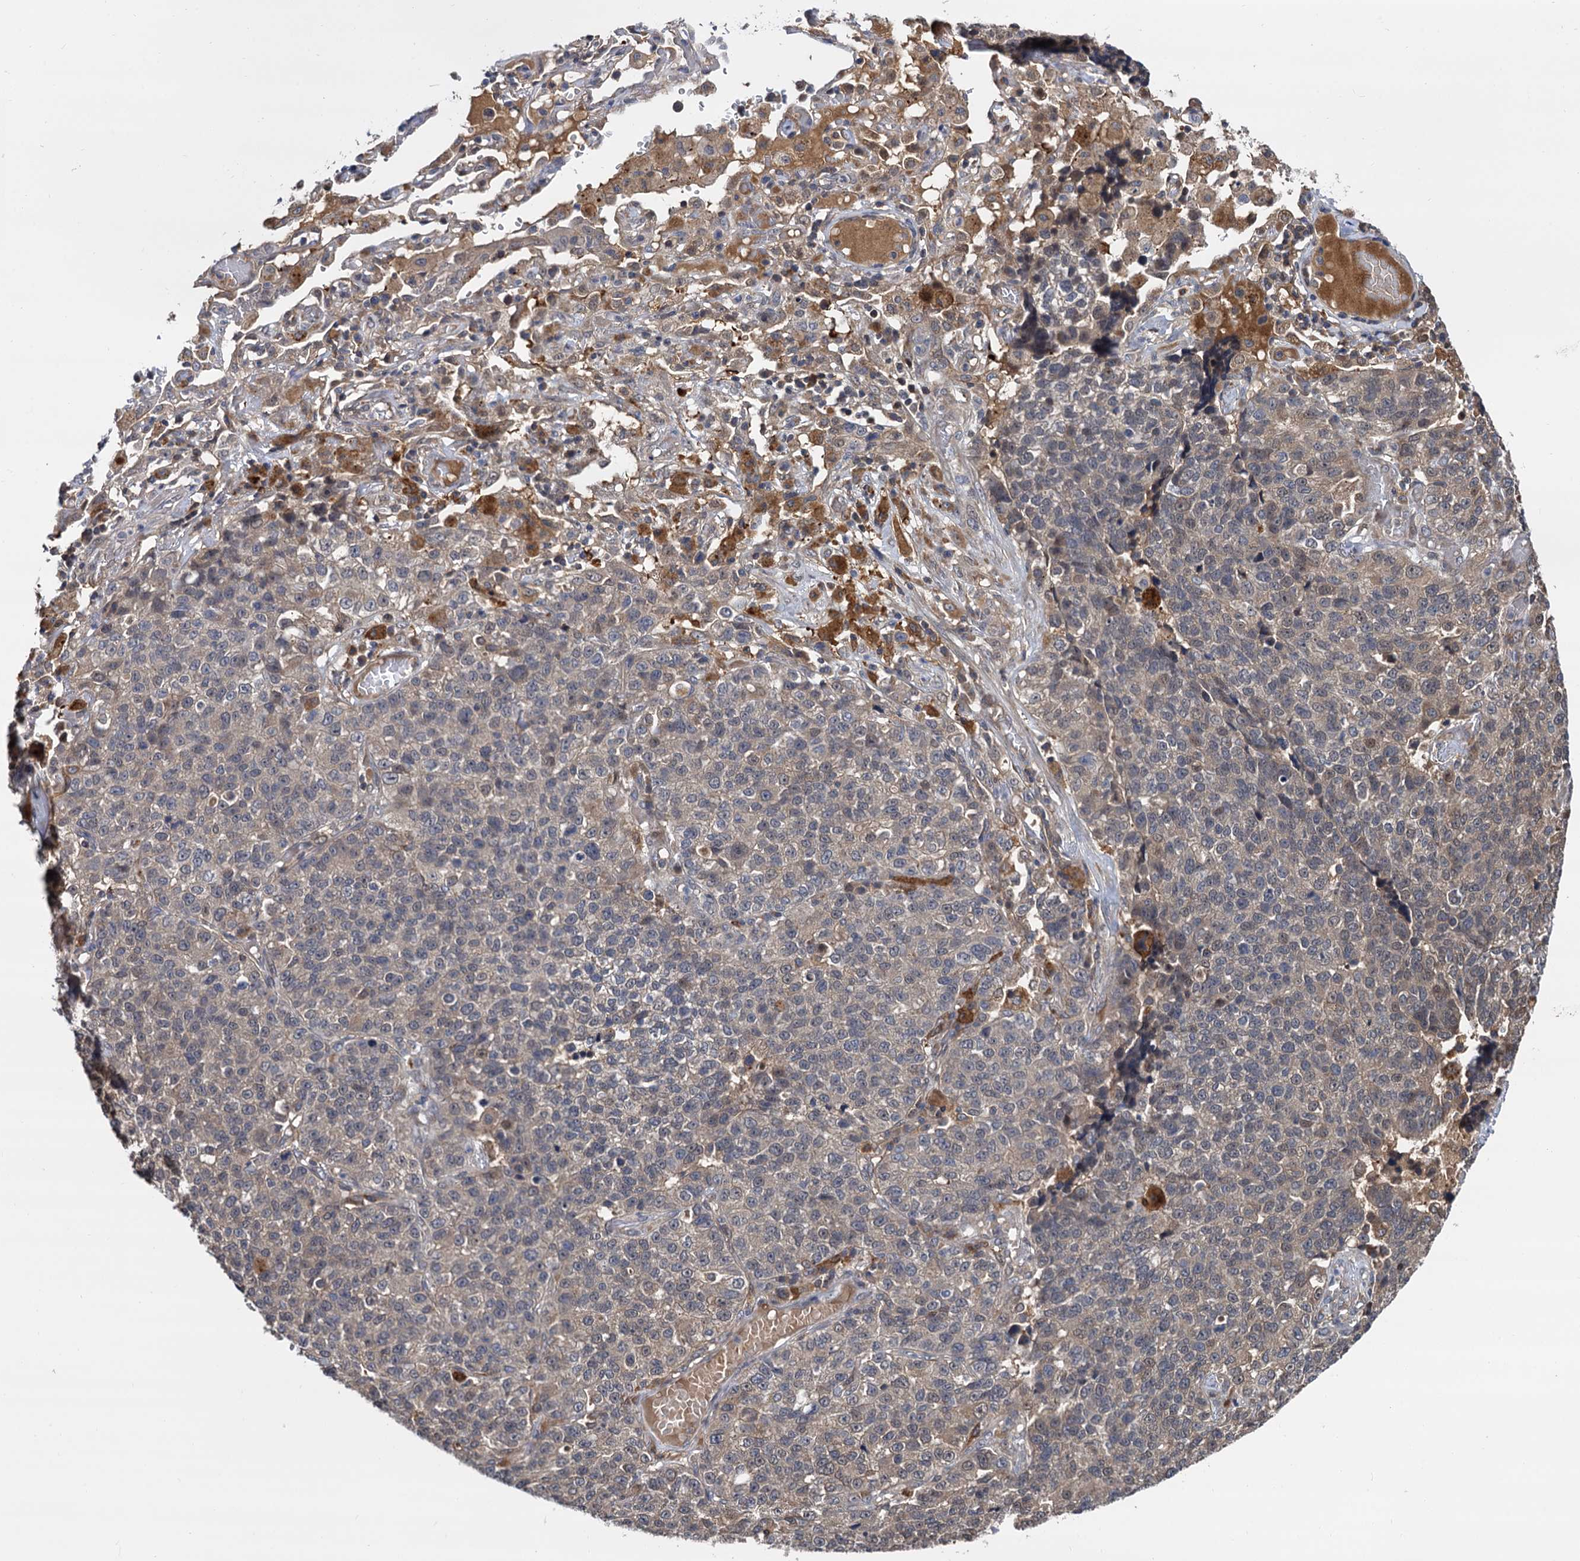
{"staining": {"intensity": "weak", "quantity": "25%-75%", "location": "cytoplasmic/membranous"}, "tissue": "lung cancer", "cell_type": "Tumor cells", "image_type": "cancer", "snomed": [{"axis": "morphology", "description": "Adenocarcinoma, NOS"}, {"axis": "topography", "description": "Lung"}], "caption": "IHC micrograph of neoplastic tissue: adenocarcinoma (lung) stained using immunohistochemistry (IHC) exhibits low levels of weak protein expression localized specifically in the cytoplasmic/membranous of tumor cells, appearing as a cytoplasmic/membranous brown color.", "gene": "SELENOP", "patient": {"sex": "male", "age": 49}}